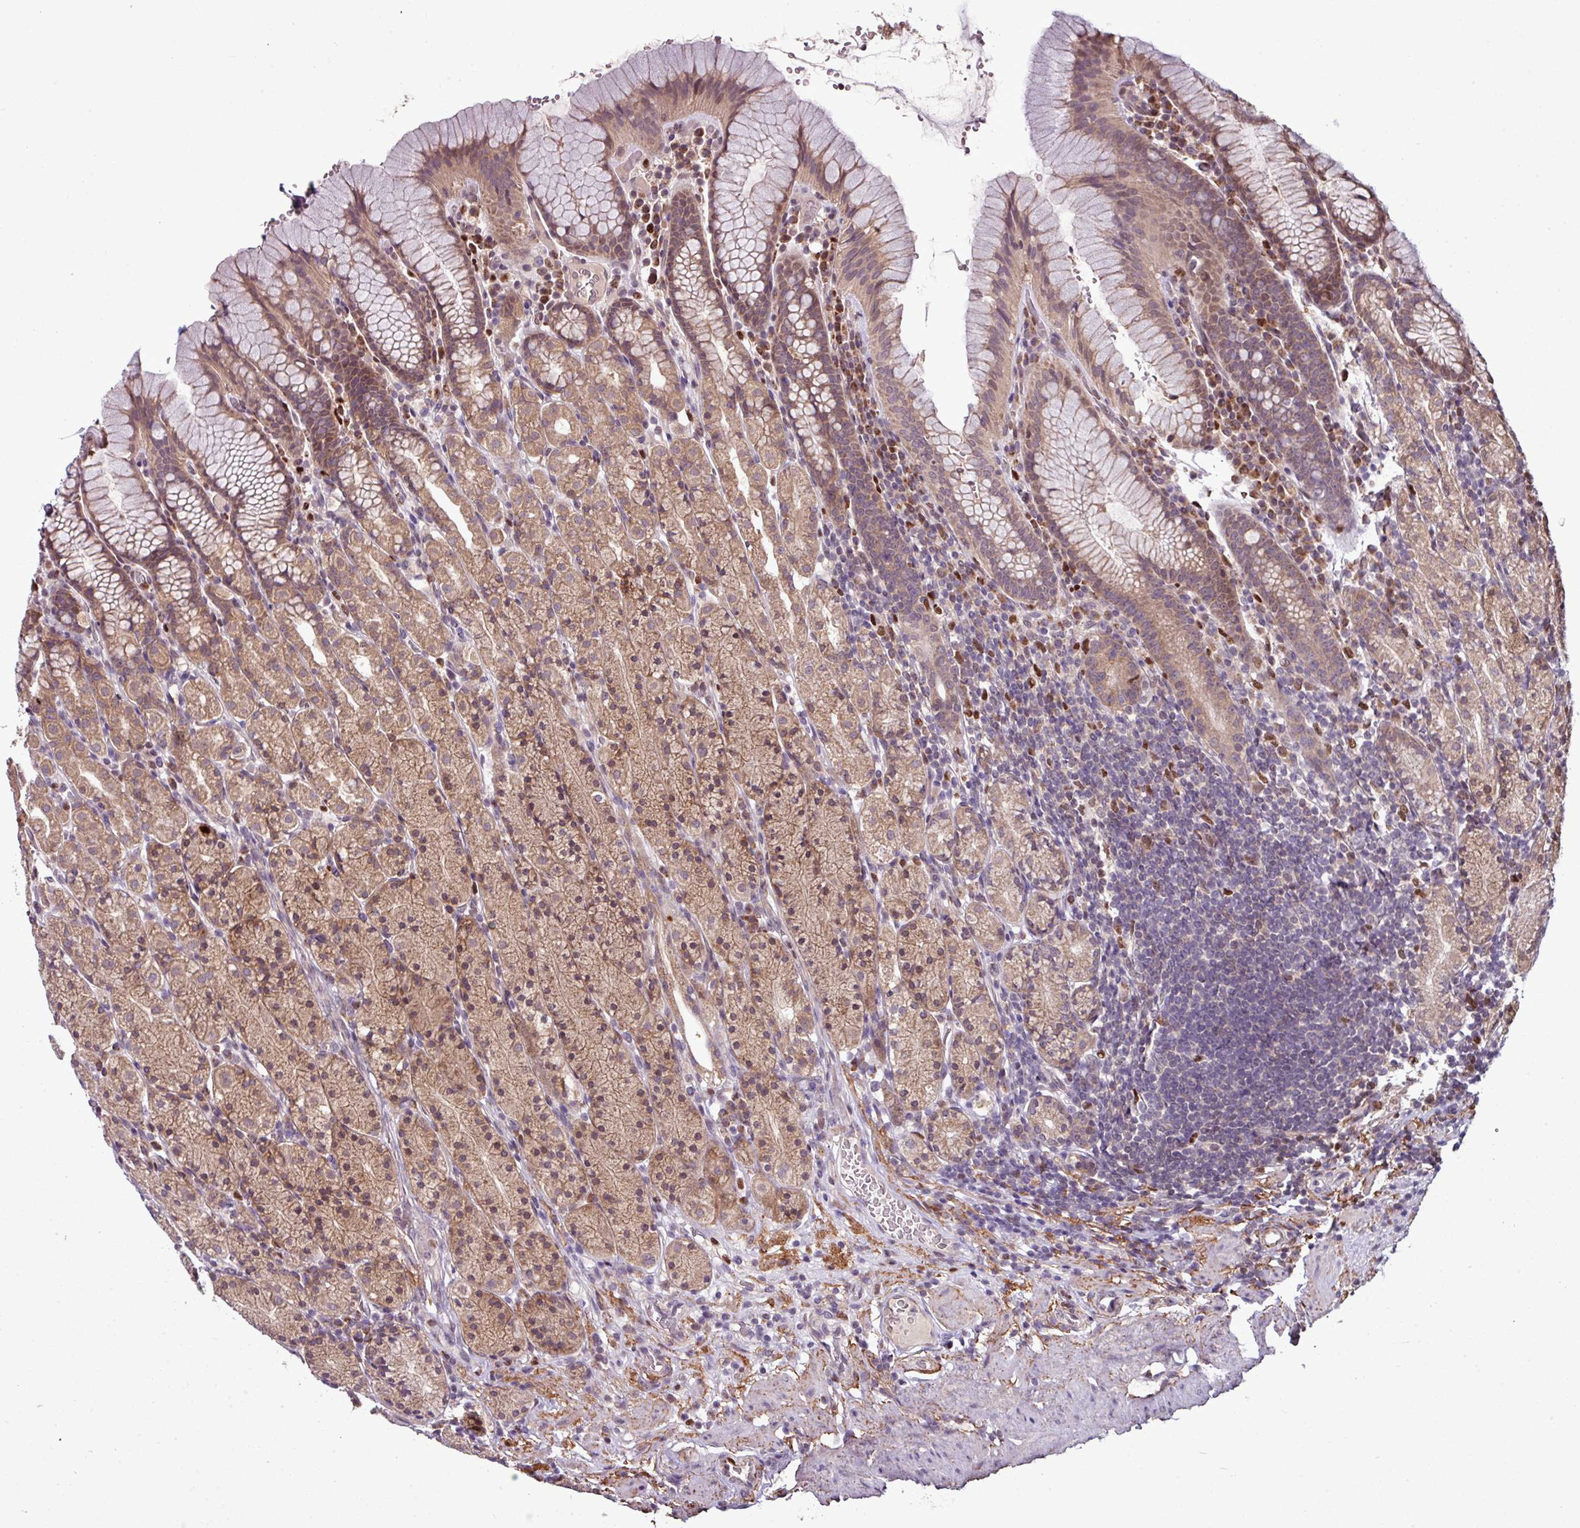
{"staining": {"intensity": "moderate", "quantity": ">75%", "location": "cytoplasmic/membranous,nuclear"}, "tissue": "stomach", "cell_type": "Glandular cells", "image_type": "normal", "snomed": [{"axis": "morphology", "description": "Normal tissue, NOS"}, {"axis": "topography", "description": "Stomach, upper"}, {"axis": "topography", "description": "Stomach"}], "caption": "The histopathology image reveals staining of unremarkable stomach, revealing moderate cytoplasmic/membranous,nuclear protein expression (brown color) within glandular cells. (DAB (3,3'-diaminobenzidine) = brown stain, brightfield microscopy at high magnification).", "gene": "SKIC2", "patient": {"sex": "male", "age": 62}}